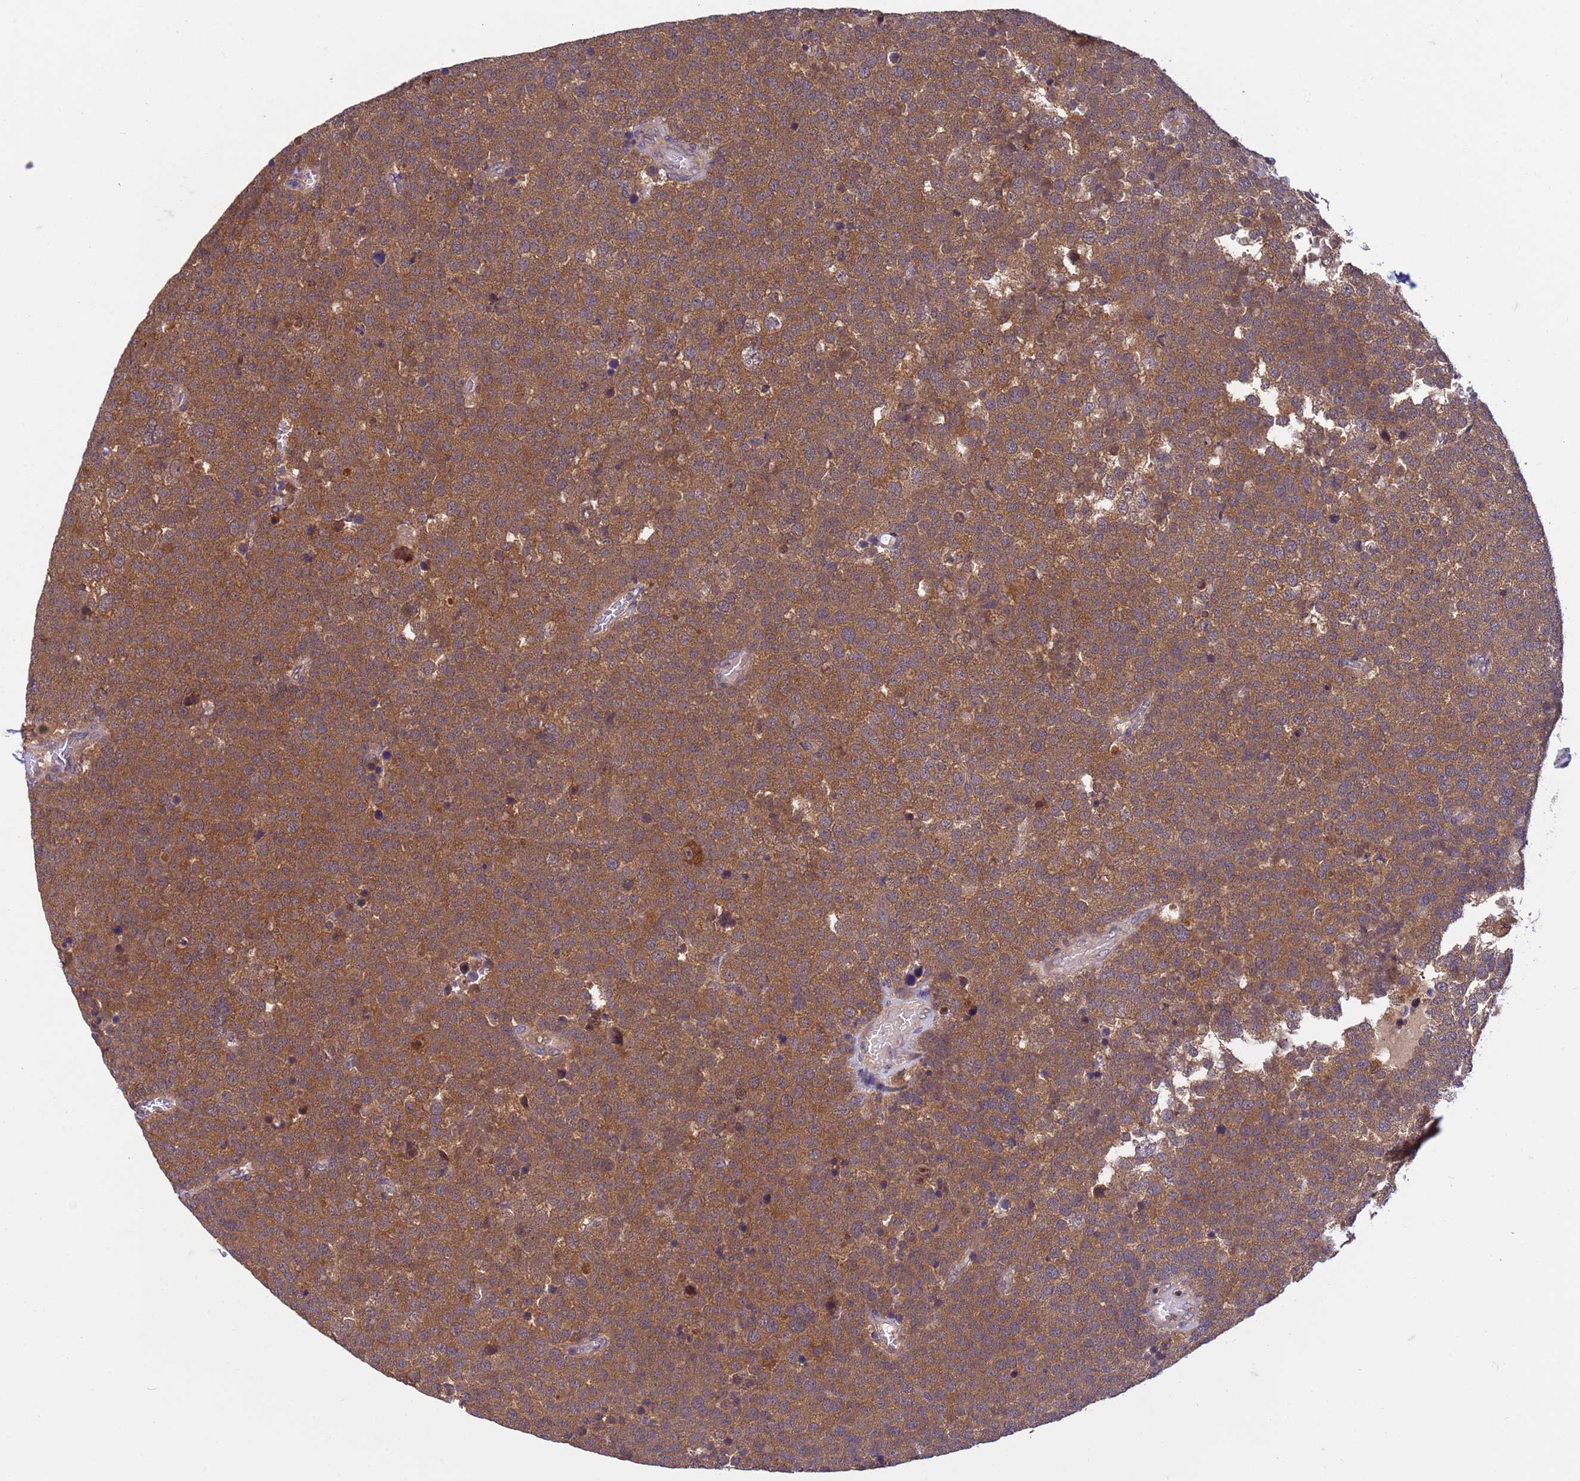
{"staining": {"intensity": "moderate", "quantity": ">75%", "location": "cytoplasmic/membranous"}, "tissue": "testis cancer", "cell_type": "Tumor cells", "image_type": "cancer", "snomed": [{"axis": "morphology", "description": "Seminoma, NOS"}, {"axis": "topography", "description": "Testis"}], "caption": "This histopathology image reveals testis cancer stained with immunohistochemistry (IHC) to label a protein in brown. The cytoplasmic/membranous of tumor cells show moderate positivity for the protein. Nuclei are counter-stained blue.", "gene": "NPEPPS", "patient": {"sex": "male", "age": 71}}